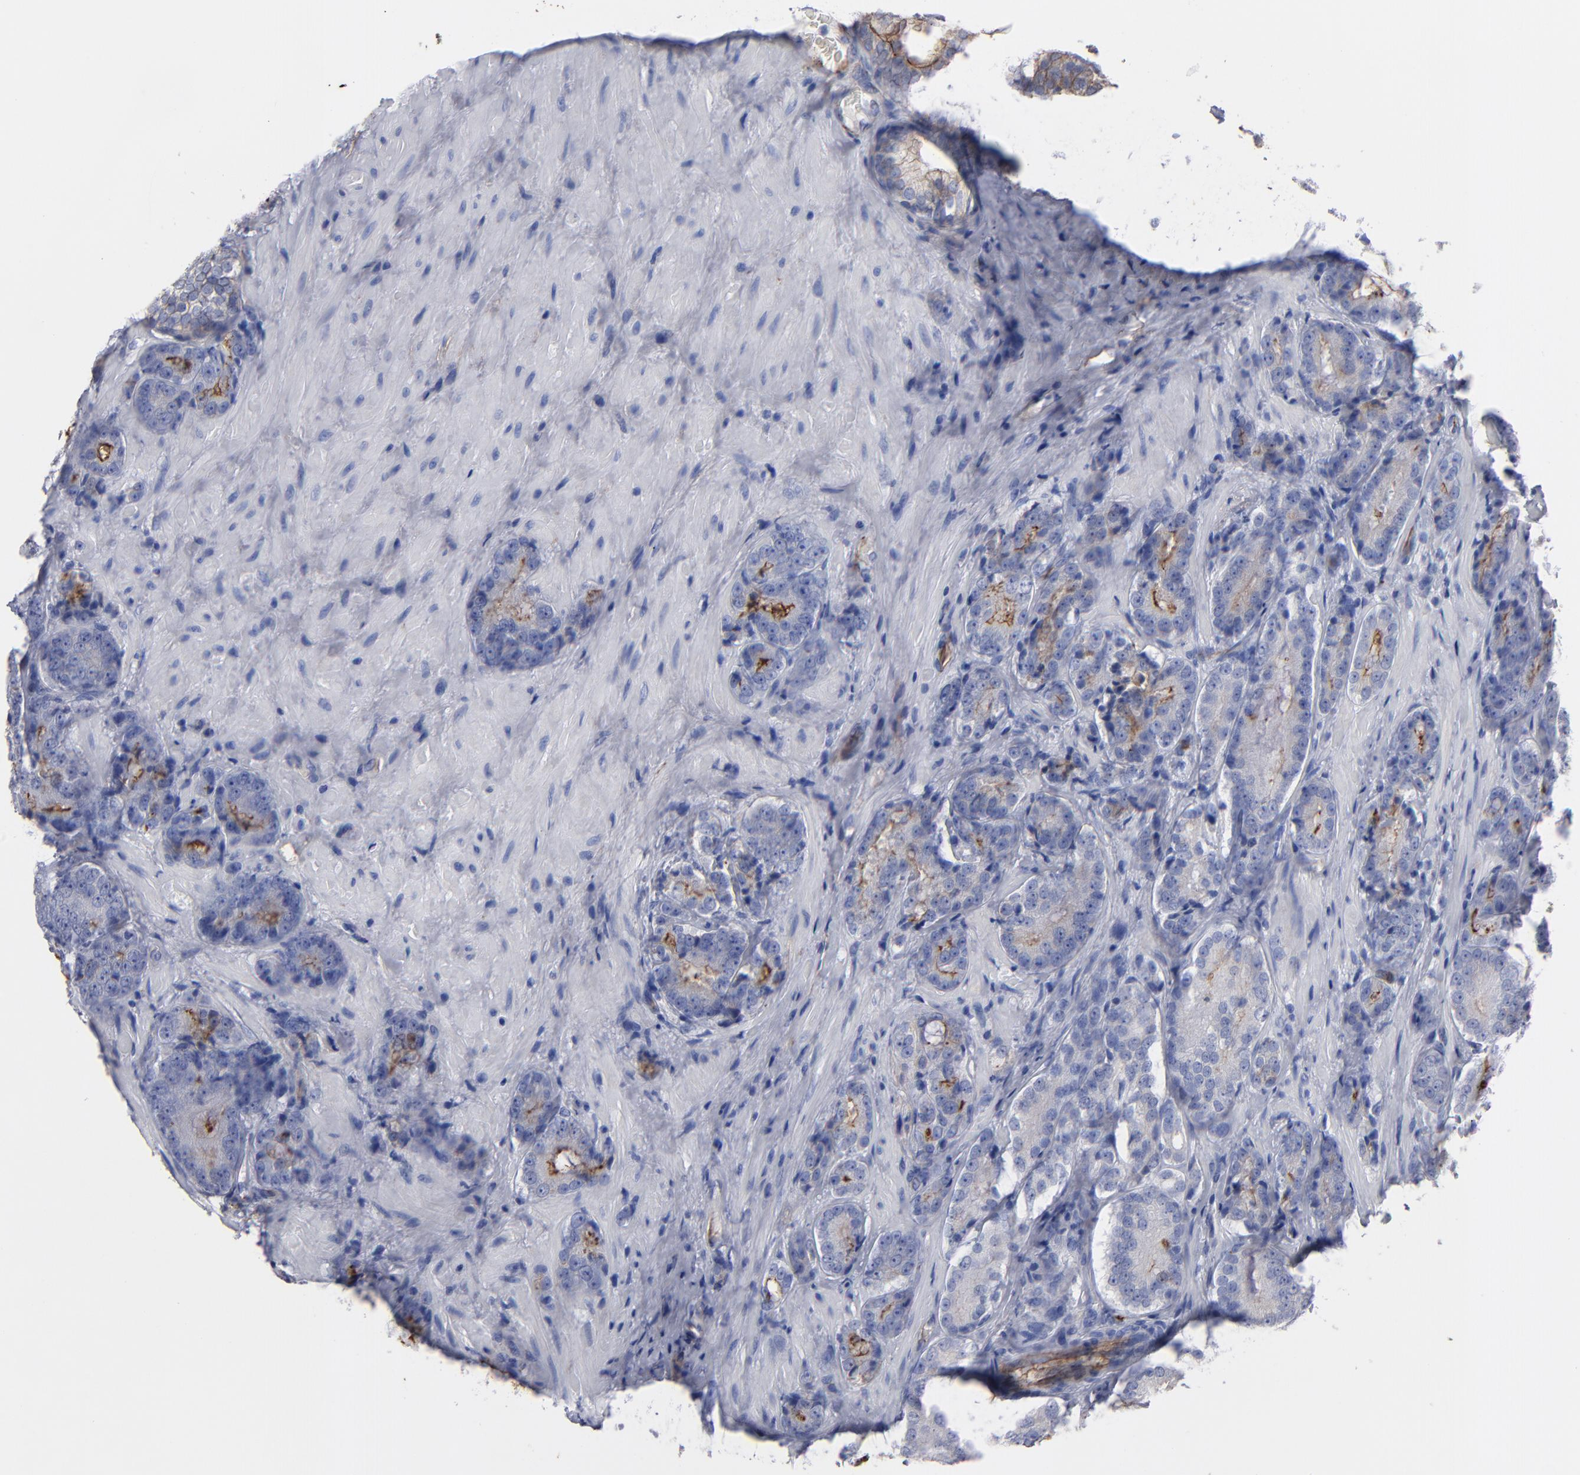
{"staining": {"intensity": "weak", "quantity": "<25%", "location": "cytoplasmic/membranous"}, "tissue": "prostate cancer", "cell_type": "Tumor cells", "image_type": "cancer", "snomed": [{"axis": "morphology", "description": "Adenocarcinoma, High grade"}, {"axis": "topography", "description": "Prostate"}], "caption": "Histopathology image shows no significant protein expression in tumor cells of prostate cancer.", "gene": "TM4SF1", "patient": {"sex": "male", "age": 70}}